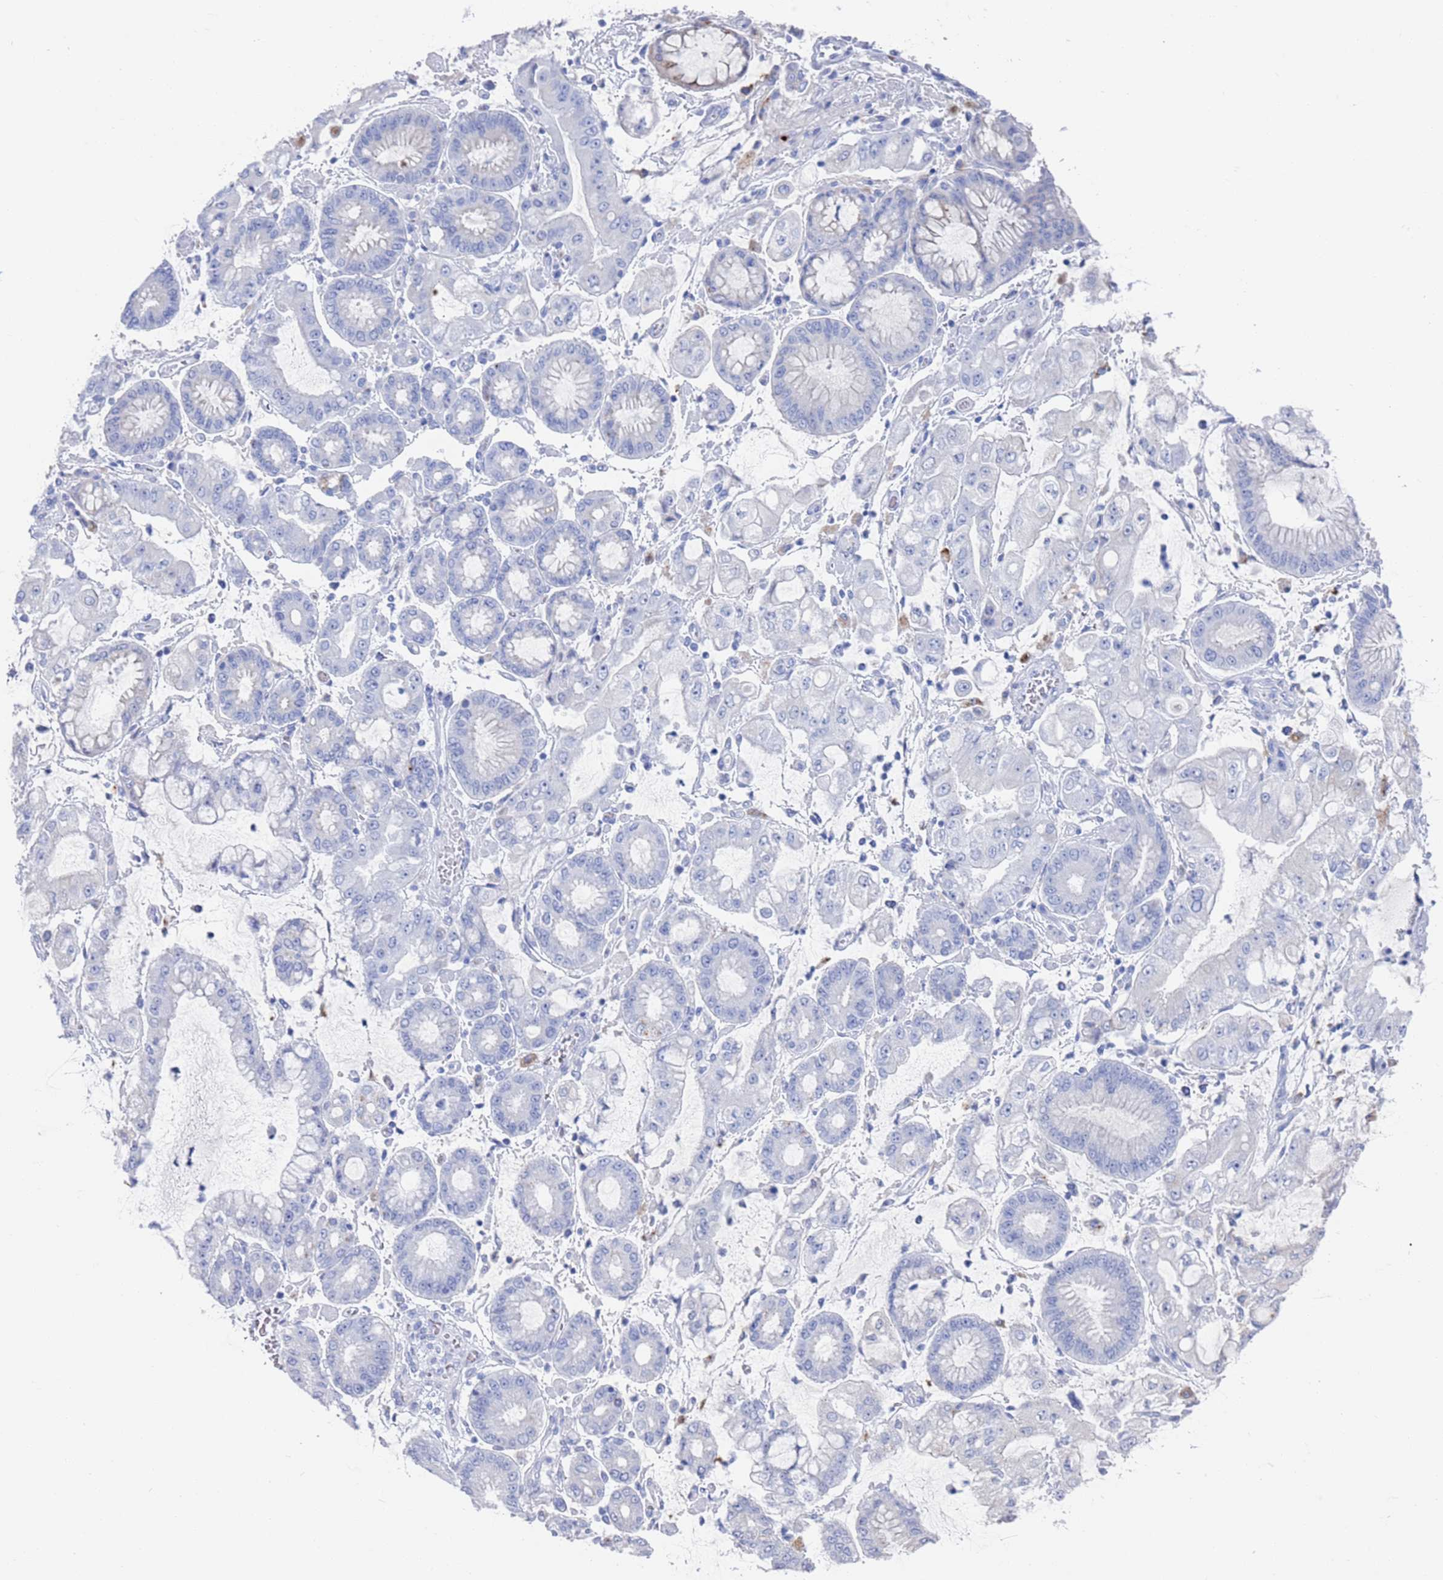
{"staining": {"intensity": "negative", "quantity": "none", "location": "none"}, "tissue": "stomach cancer", "cell_type": "Tumor cells", "image_type": "cancer", "snomed": [{"axis": "morphology", "description": "Adenocarcinoma, NOS"}, {"axis": "topography", "description": "Stomach"}], "caption": "There is no significant staining in tumor cells of stomach cancer (adenocarcinoma).", "gene": "FUCA1", "patient": {"sex": "male", "age": 76}}